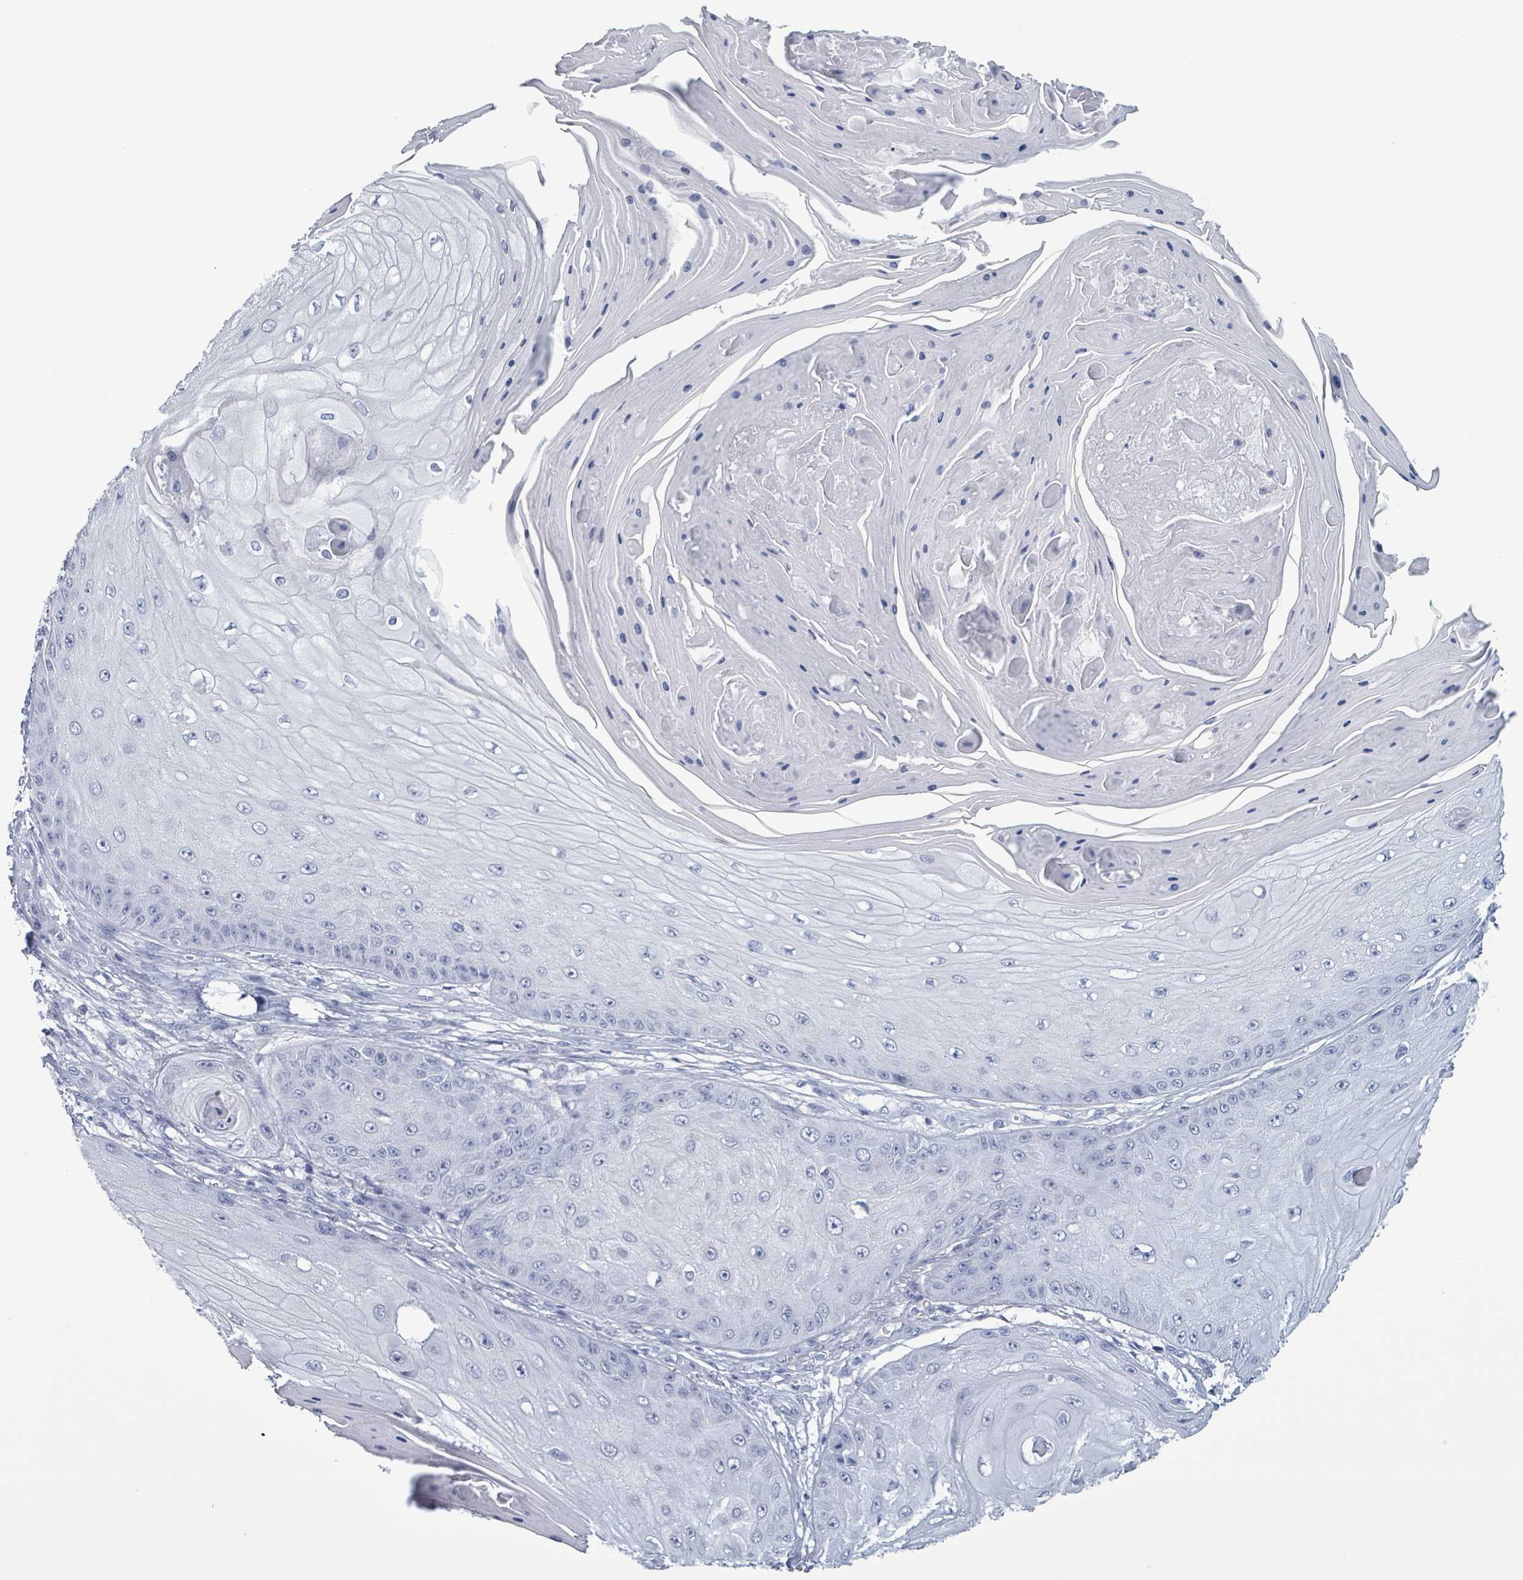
{"staining": {"intensity": "negative", "quantity": "none", "location": "none"}, "tissue": "skin cancer", "cell_type": "Tumor cells", "image_type": "cancer", "snomed": [{"axis": "morphology", "description": "Squamous cell carcinoma, NOS"}, {"axis": "topography", "description": "Skin"}], "caption": "IHC photomicrograph of neoplastic tissue: skin squamous cell carcinoma stained with DAB reveals no significant protein positivity in tumor cells. (Stains: DAB immunohistochemistry (IHC) with hematoxylin counter stain, Microscopy: brightfield microscopy at high magnification).", "gene": "NKX2-1", "patient": {"sex": "male", "age": 70}}